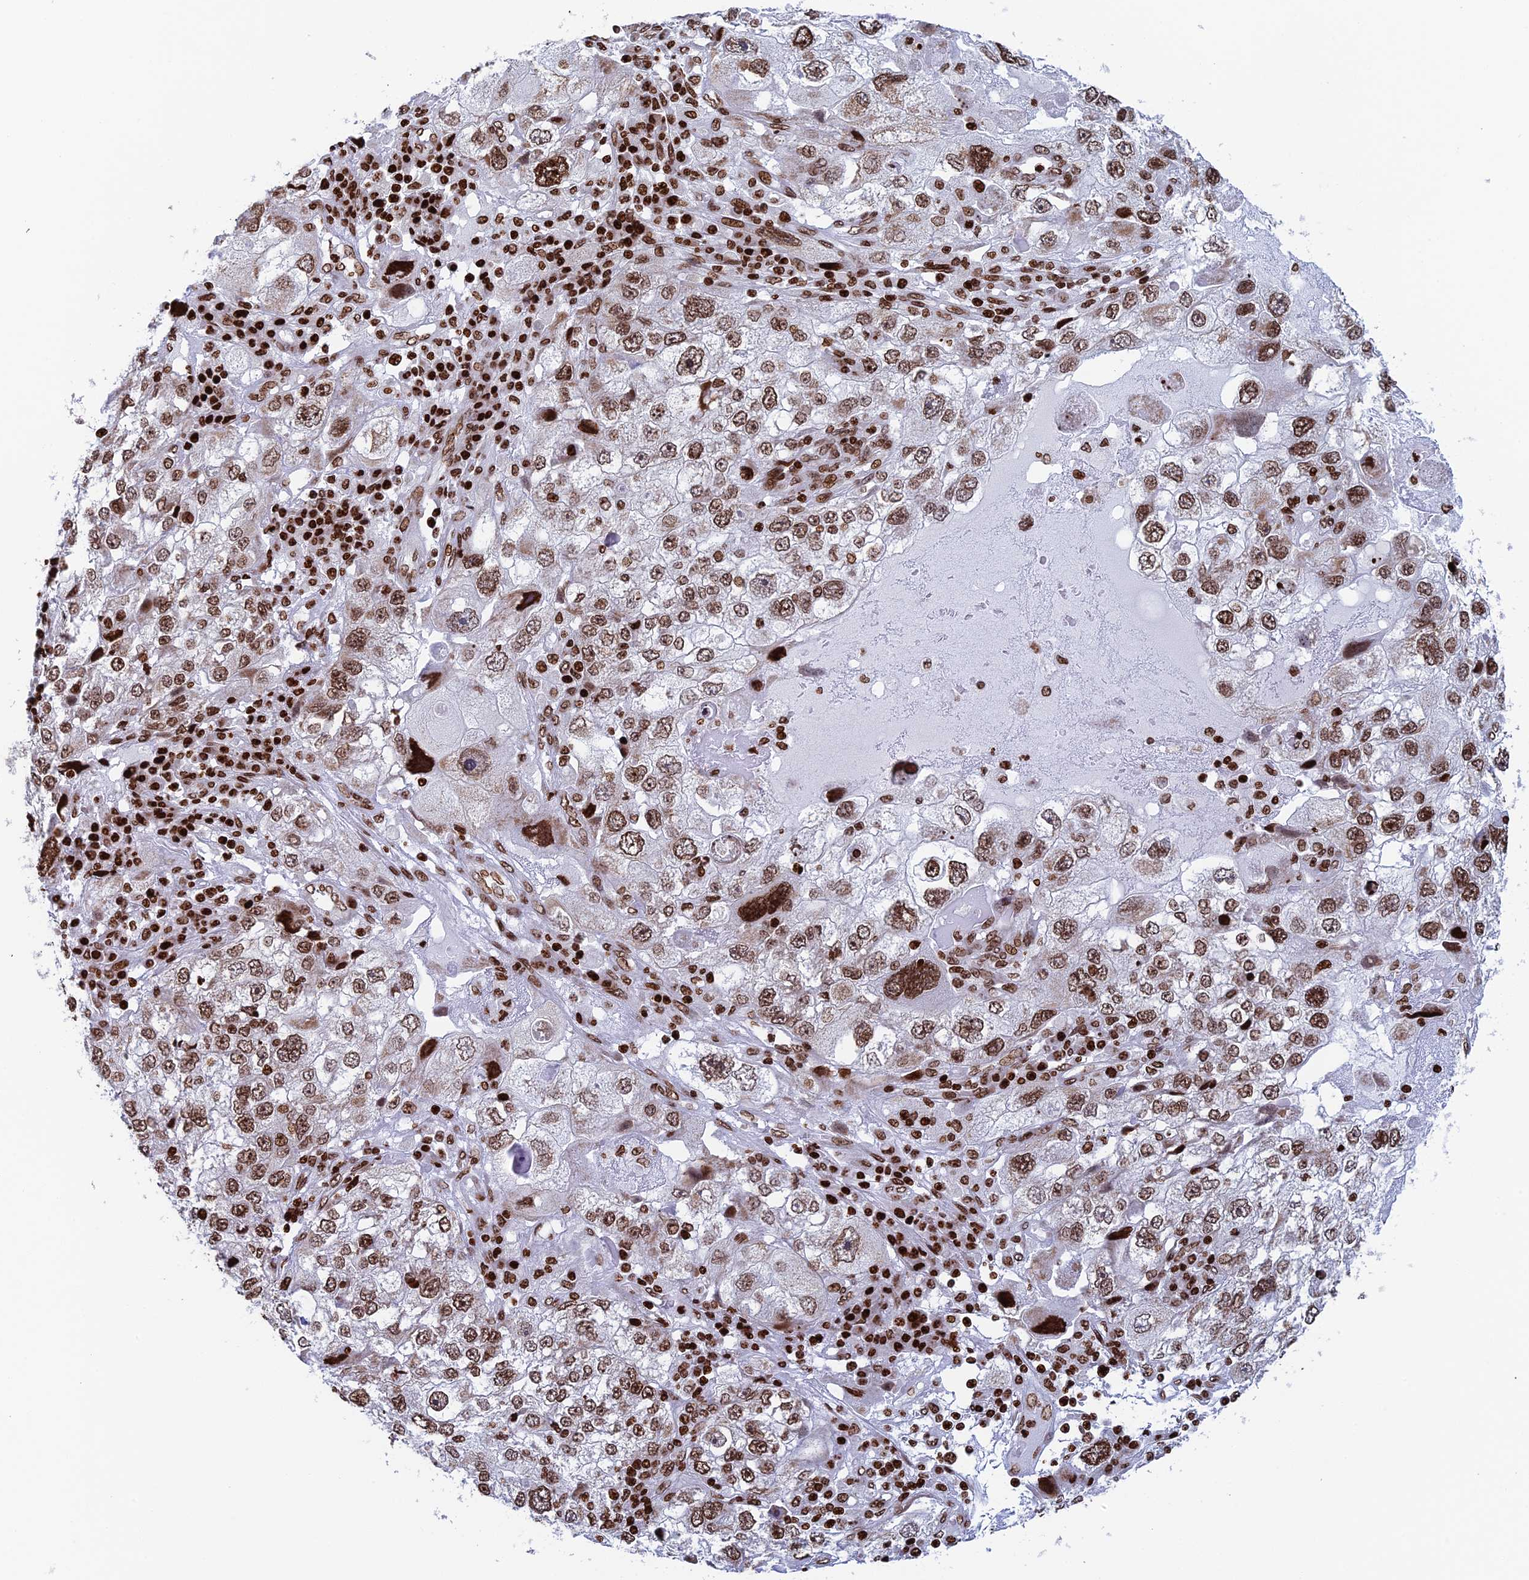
{"staining": {"intensity": "moderate", "quantity": ">75%", "location": "nuclear"}, "tissue": "endometrial cancer", "cell_type": "Tumor cells", "image_type": "cancer", "snomed": [{"axis": "morphology", "description": "Adenocarcinoma, NOS"}, {"axis": "topography", "description": "Endometrium"}], "caption": "Immunohistochemistry (IHC) micrograph of human adenocarcinoma (endometrial) stained for a protein (brown), which demonstrates medium levels of moderate nuclear positivity in approximately >75% of tumor cells.", "gene": "RPAP1", "patient": {"sex": "female", "age": 49}}